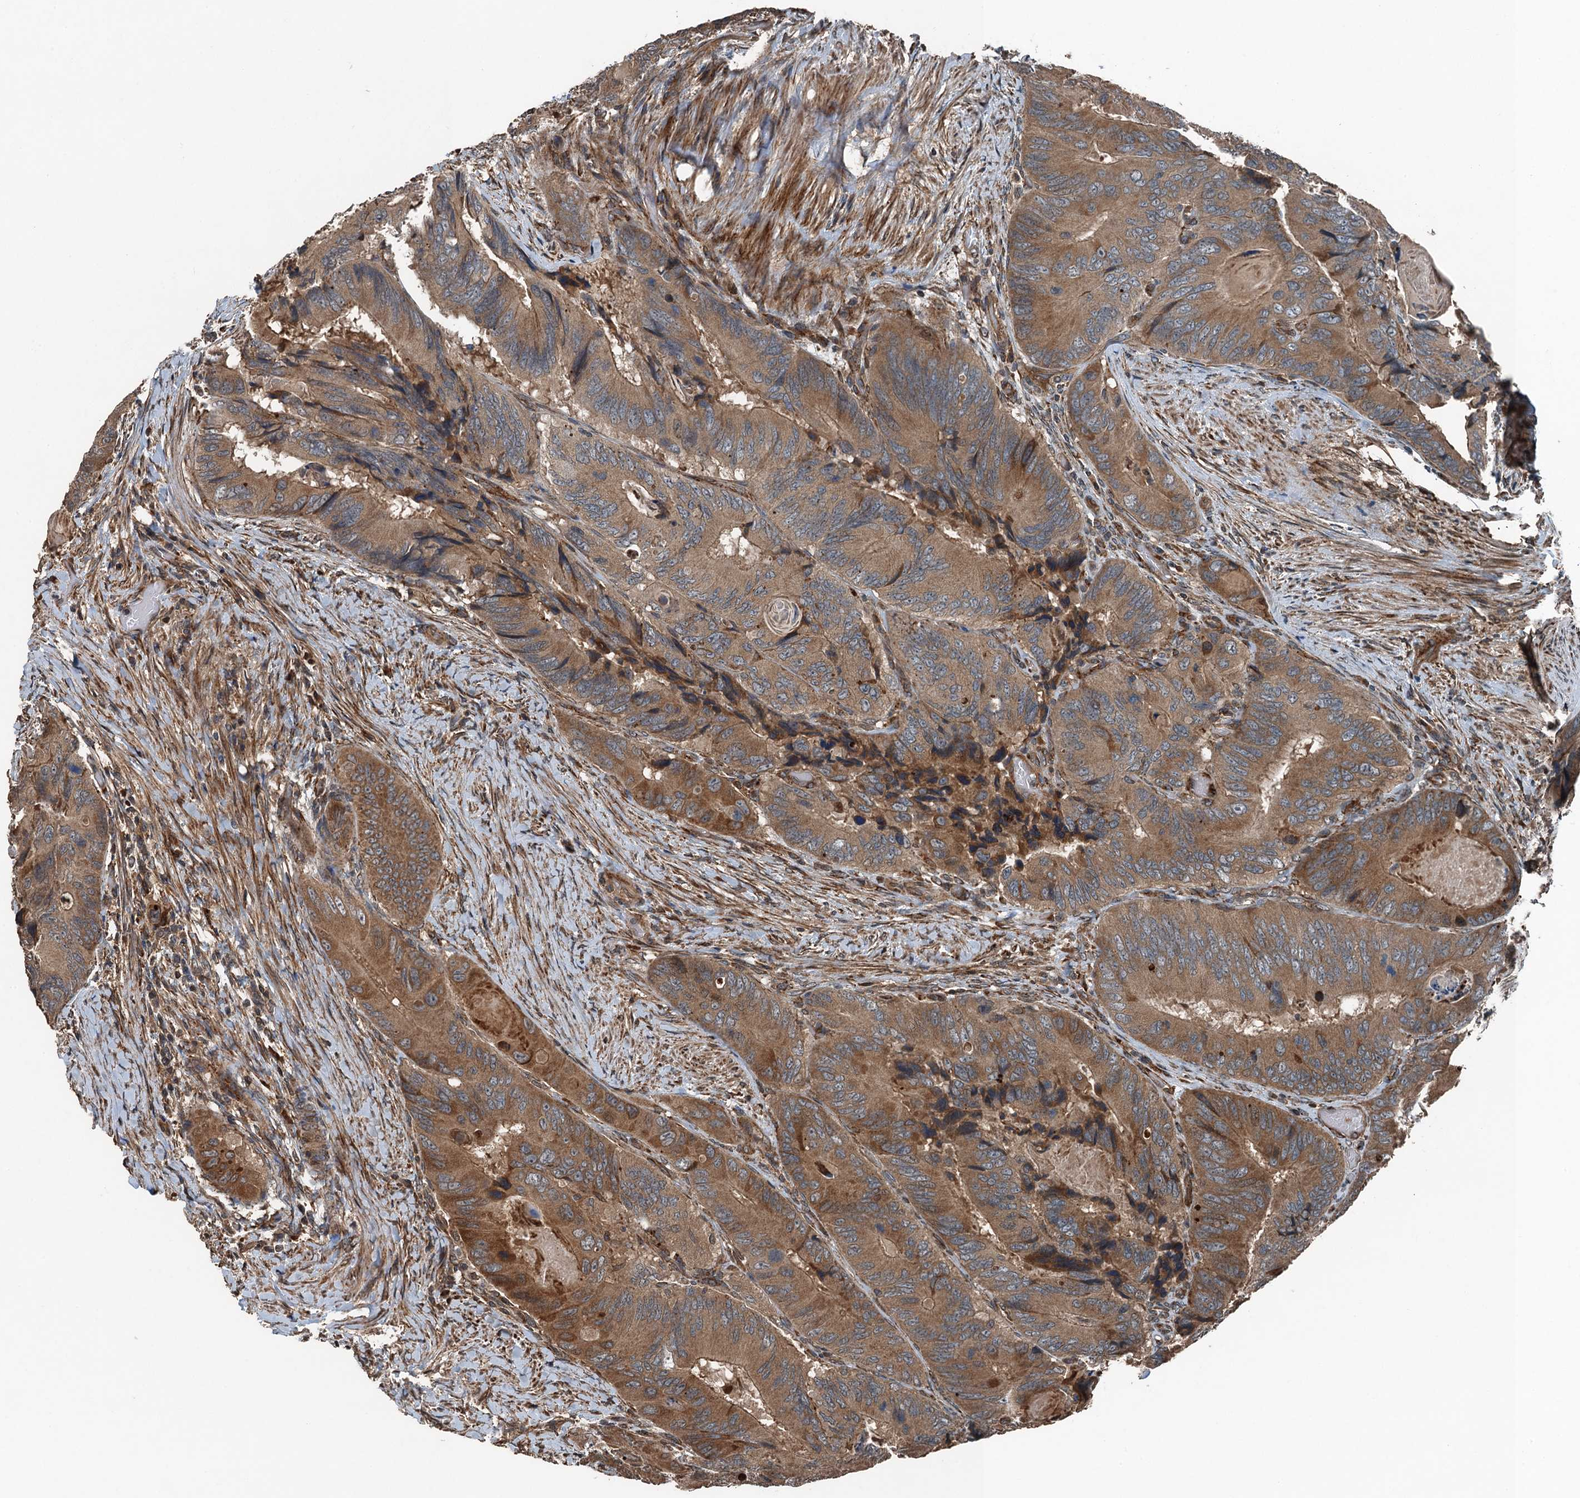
{"staining": {"intensity": "moderate", "quantity": ">75%", "location": "cytoplasmic/membranous"}, "tissue": "colorectal cancer", "cell_type": "Tumor cells", "image_type": "cancer", "snomed": [{"axis": "morphology", "description": "Adenocarcinoma, NOS"}, {"axis": "topography", "description": "Colon"}], "caption": "Protein expression analysis of colorectal adenocarcinoma demonstrates moderate cytoplasmic/membranous staining in approximately >75% of tumor cells.", "gene": "TCTN1", "patient": {"sex": "male", "age": 84}}